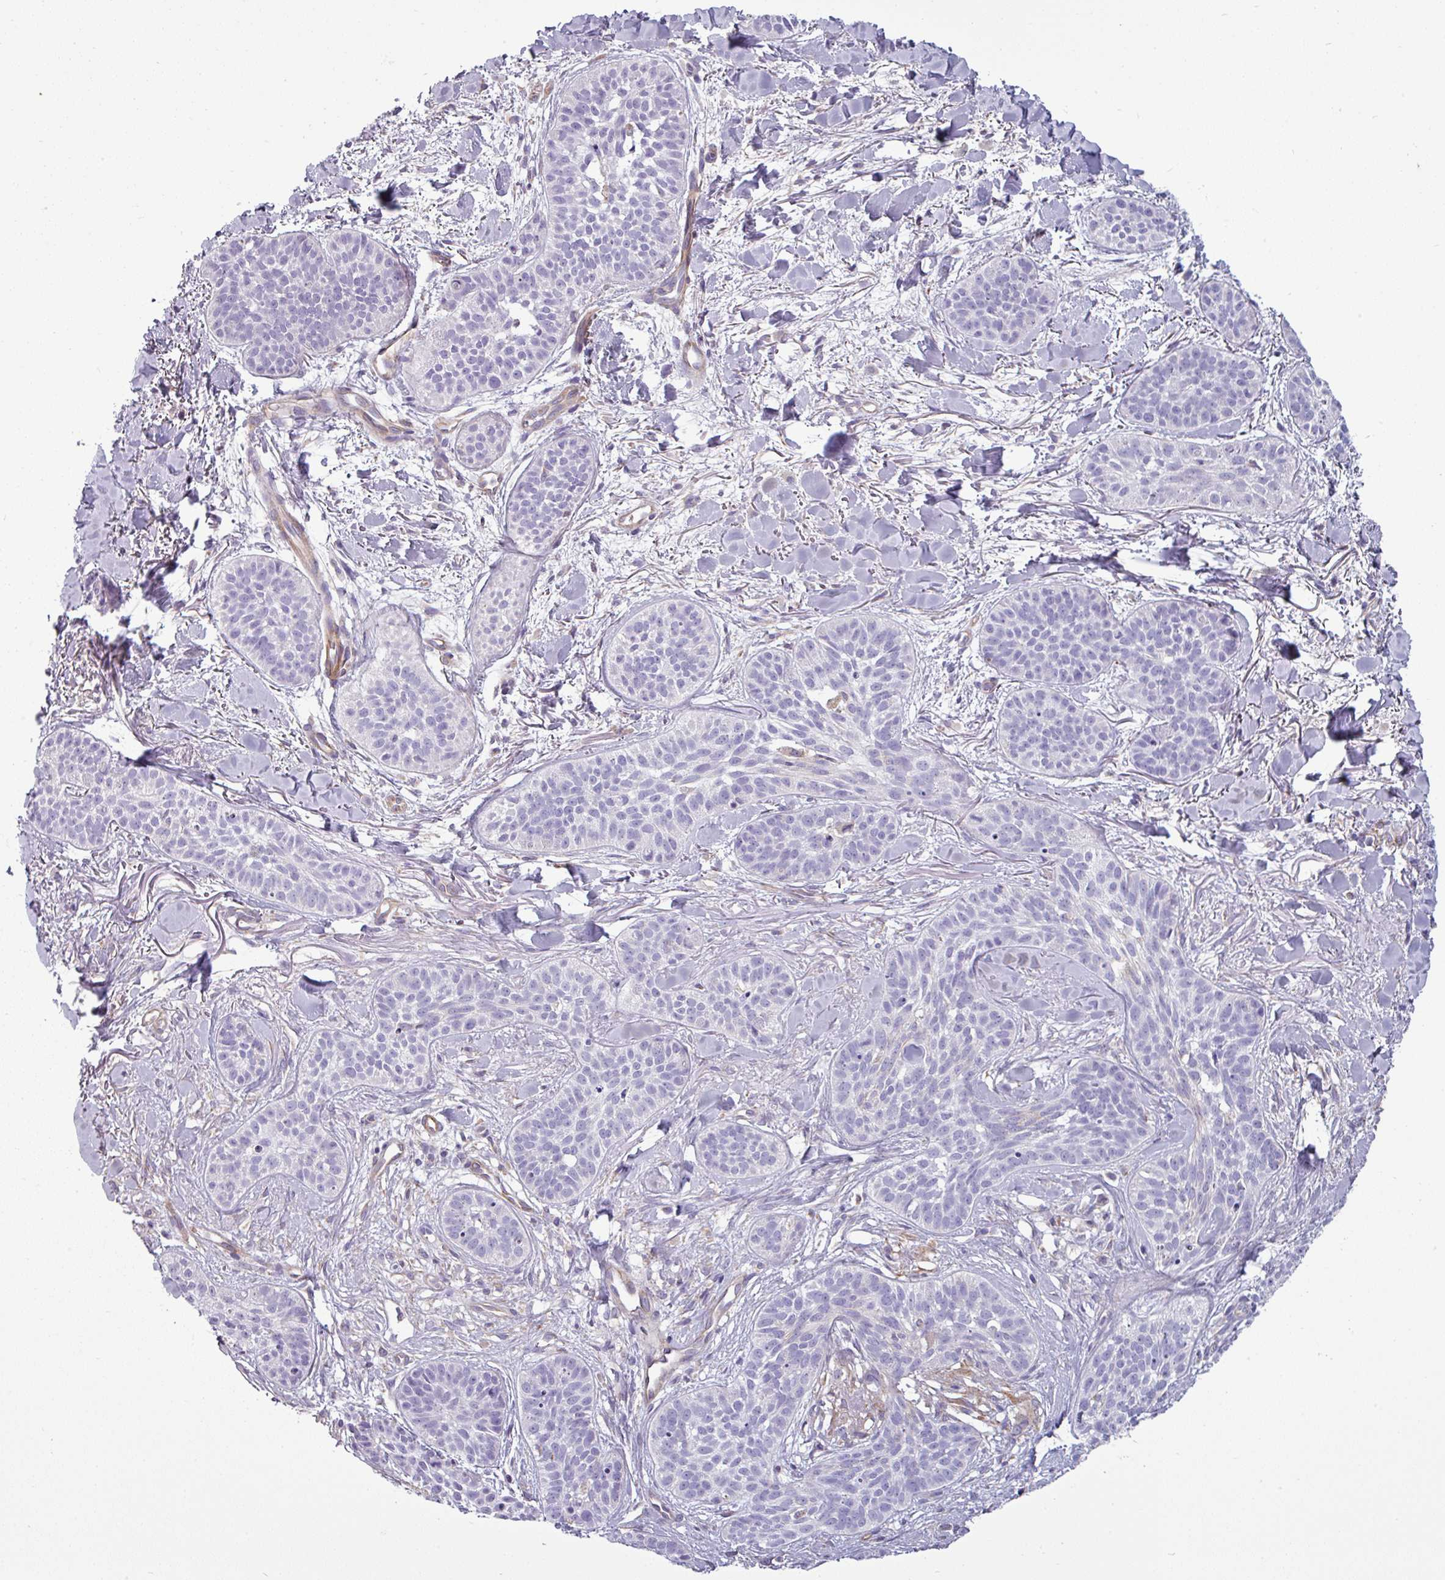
{"staining": {"intensity": "negative", "quantity": "none", "location": "none"}, "tissue": "skin cancer", "cell_type": "Tumor cells", "image_type": "cancer", "snomed": [{"axis": "morphology", "description": "Basal cell carcinoma"}, {"axis": "topography", "description": "Skin"}], "caption": "IHC image of human skin cancer (basal cell carcinoma) stained for a protein (brown), which displays no staining in tumor cells. The staining is performed using DAB brown chromogen with nuclei counter-stained in using hematoxylin.", "gene": "BTN2A2", "patient": {"sex": "male", "age": 52}}